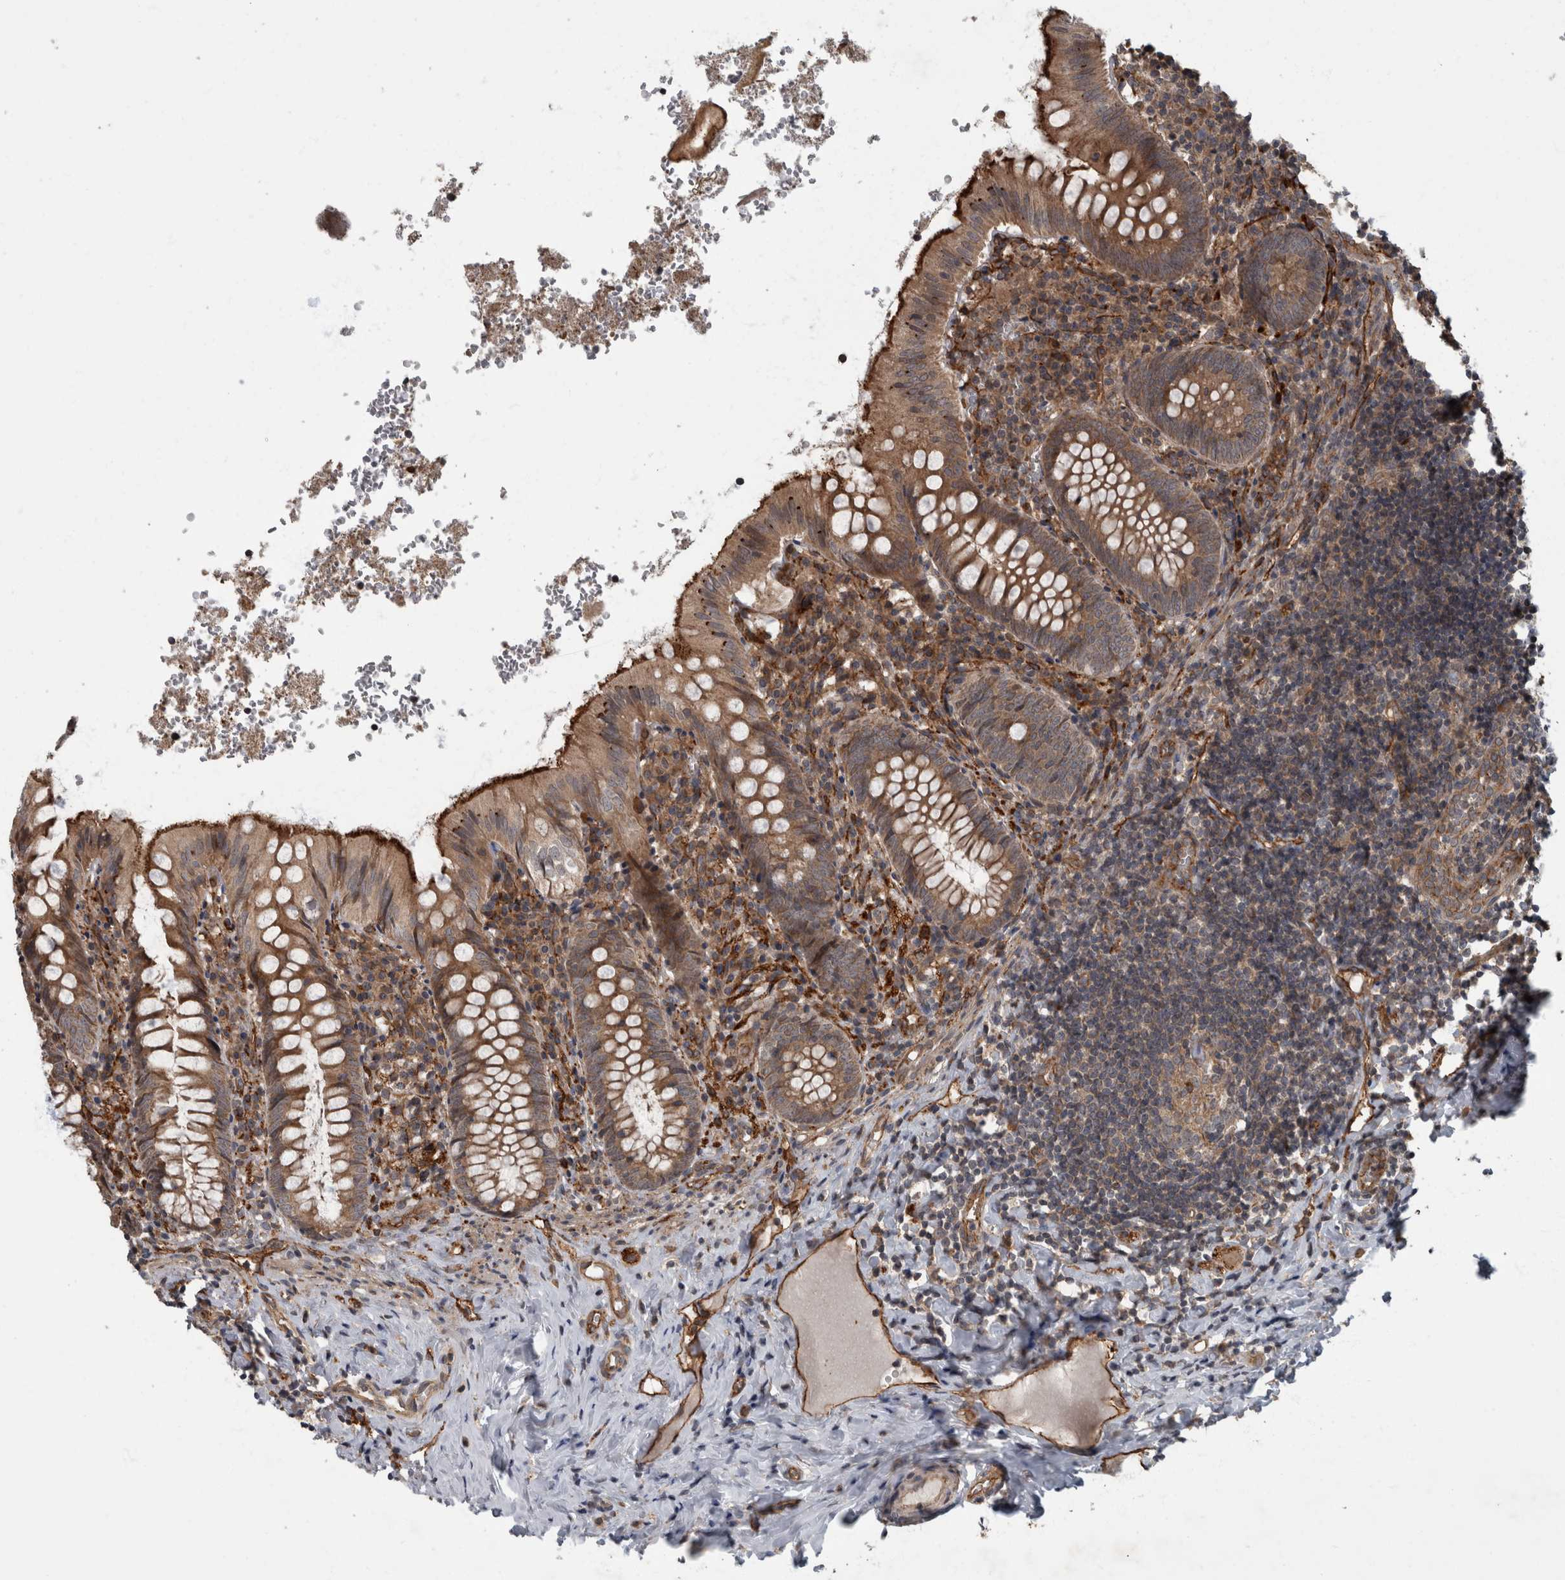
{"staining": {"intensity": "moderate", "quantity": ">75%", "location": "cytoplasmic/membranous"}, "tissue": "appendix", "cell_type": "Glandular cells", "image_type": "normal", "snomed": [{"axis": "morphology", "description": "Normal tissue, NOS"}, {"axis": "topography", "description": "Appendix"}], "caption": "A brown stain highlights moderate cytoplasmic/membranous staining of a protein in glandular cells of unremarkable appendix. (IHC, brightfield microscopy, high magnification).", "gene": "VEGFD", "patient": {"sex": "male", "age": 8}}